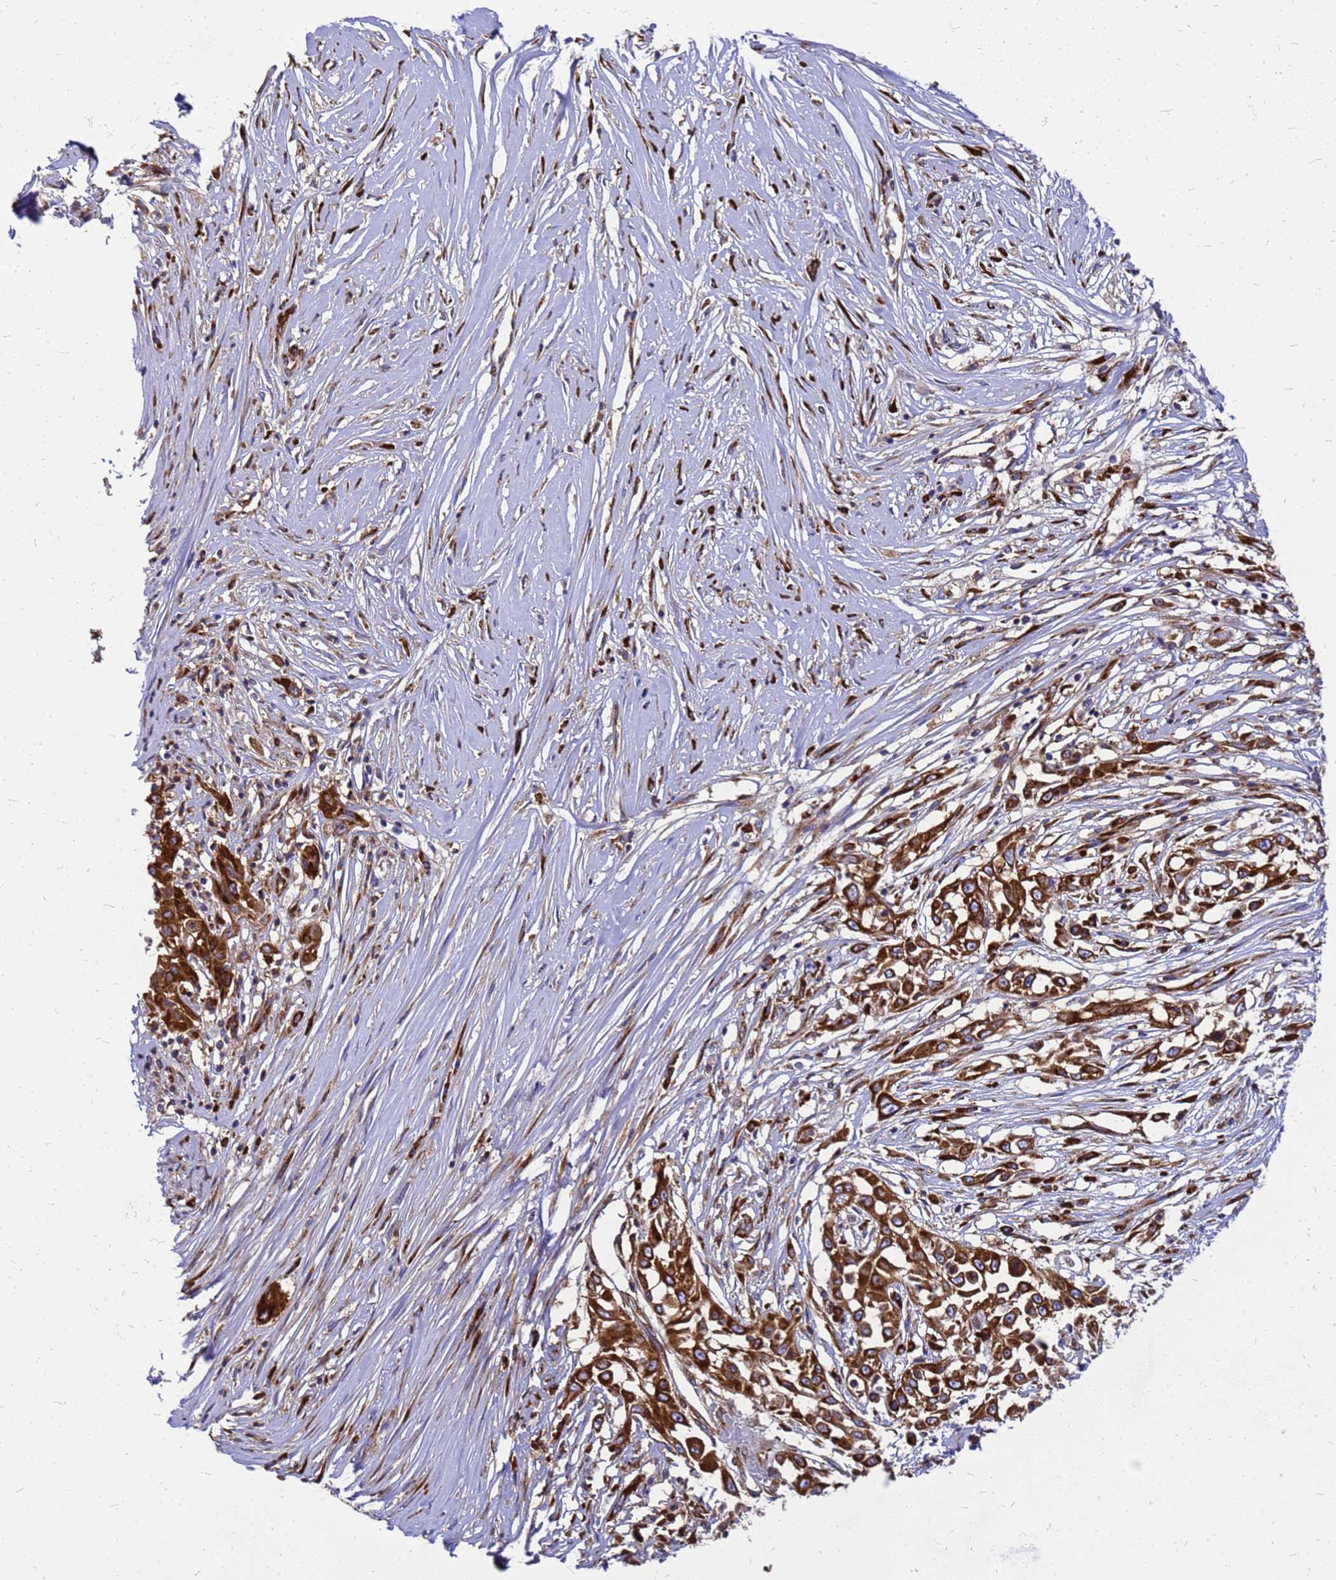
{"staining": {"intensity": "strong", "quantity": ">75%", "location": "cytoplasmic/membranous"}, "tissue": "skin cancer", "cell_type": "Tumor cells", "image_type": "cancer", "snomed": [{"axis": "morphology", "description": "Squamous cell carcinoma, NOS"}, {"axis": "morphology", "description": "Squamous cell carcinoma, metastatic, NOS"}, {"axis": "topography", "description": "Skin"}, {"axis": "topography", "description": "Lymph node"}], "caption": "Protein expression analysis of human squamous cell carcinoma (skin) reveals strong cytoplasmic/membranous positivity in about >75% of tumor cells.", "gene": "EEF1D", "patient": {"sex": "male", "age": 75}}